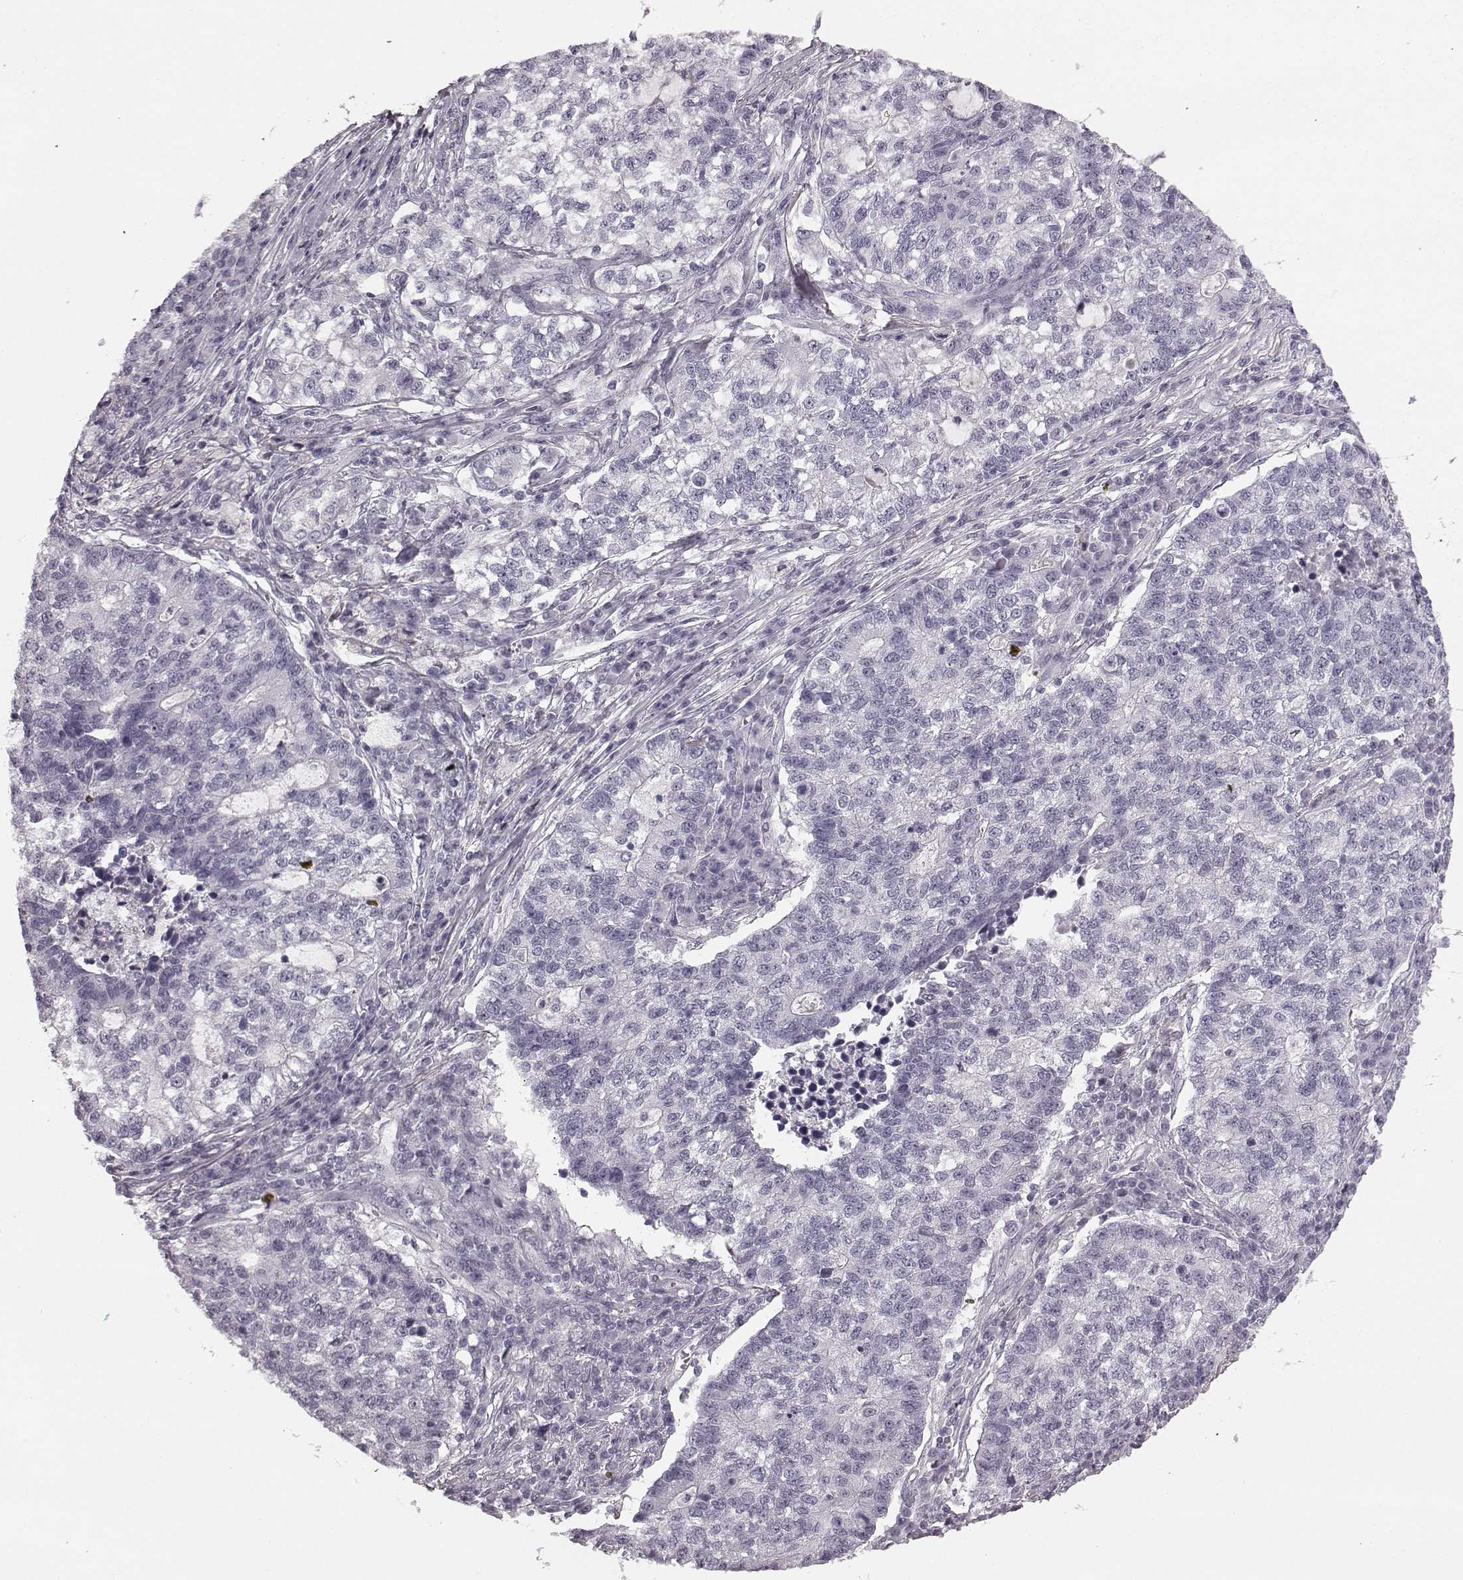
{"staining": {"intensity": "negative", "quantity": "none", "location": "none"}, "tissue": "lung cancer", "cell_type": "Tumor cells", "image_type": "cancer", "snomed": [{"axis": "morphology", "description": "Adenocarcinoma, NOS"}, {"axis": "topography", "description": "Lung"}], "caption": "Immunohistochemistry (IHC) image of neoplastic tissue: human lung cancer (adenocarcinoma) stained with DAB shows no significant protein staining in tumor cells. (DAB immunohistochemistry (IHC), high magnification).", "gene": "TMPRSS15", "patient": {"sex": "male", "age": 57}}